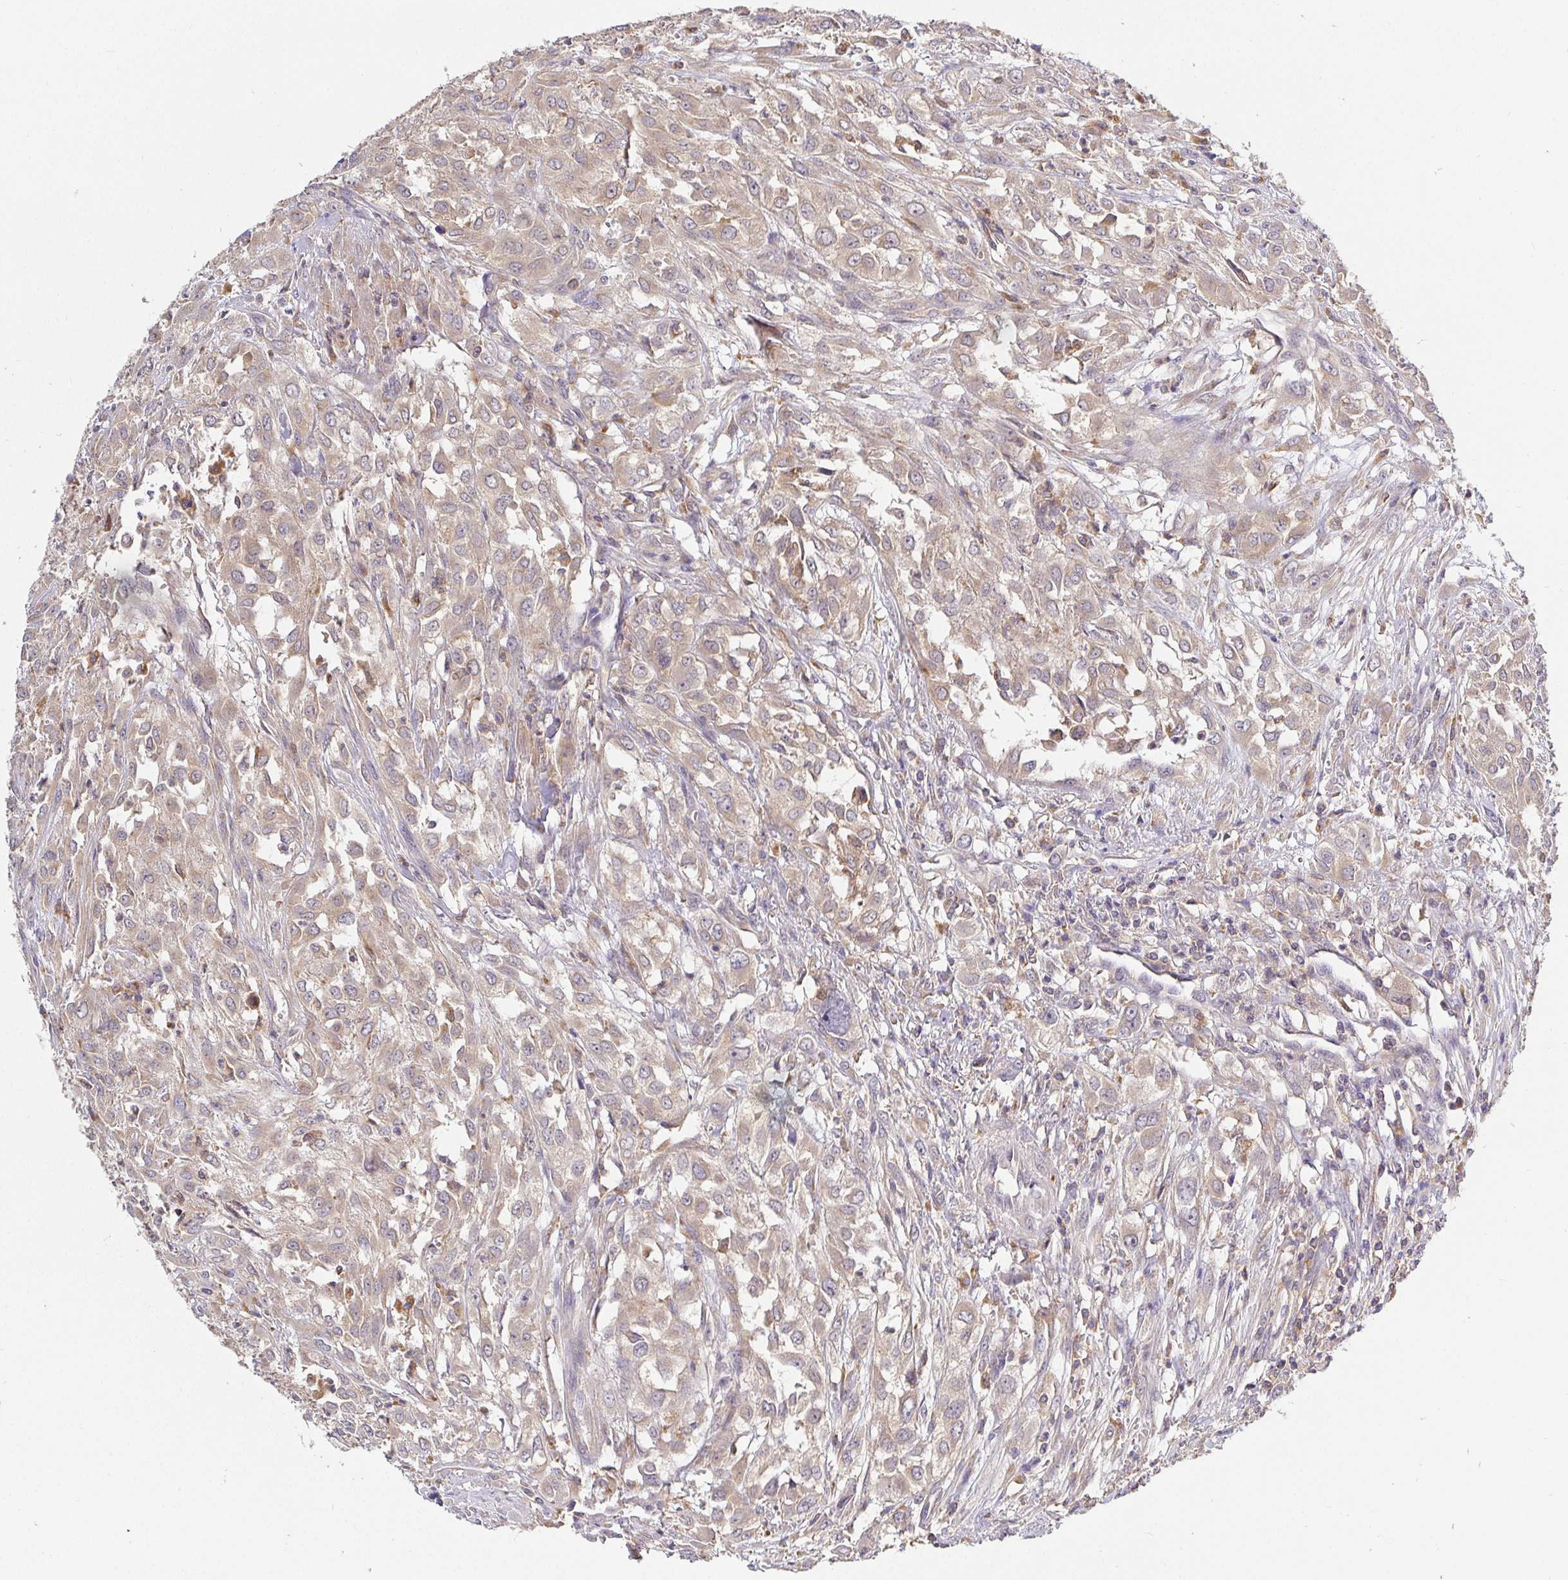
{"staining": {"intensity": "weak", "quantity": ">75%", "location": "cytoplasmic/membranous"}, "tissue": "urothelial cancer", "cell_type": "Tumor cells", "image_type": "cancer", "snomed": [{"axis": "morphology", "description": "Urothelial carcinoma, High grade"}, {"axis": "topography", "description": "Urinary bladder"}], "caption": "The histopathology image reveals staining of high-grade urothelial carcinoma, revealing weak cytoplasmic/membranous protein positivity (brown color) within tumor cells.", "gene": "ATP6V1F", "patient": {"sex": "male", "age": 67}}